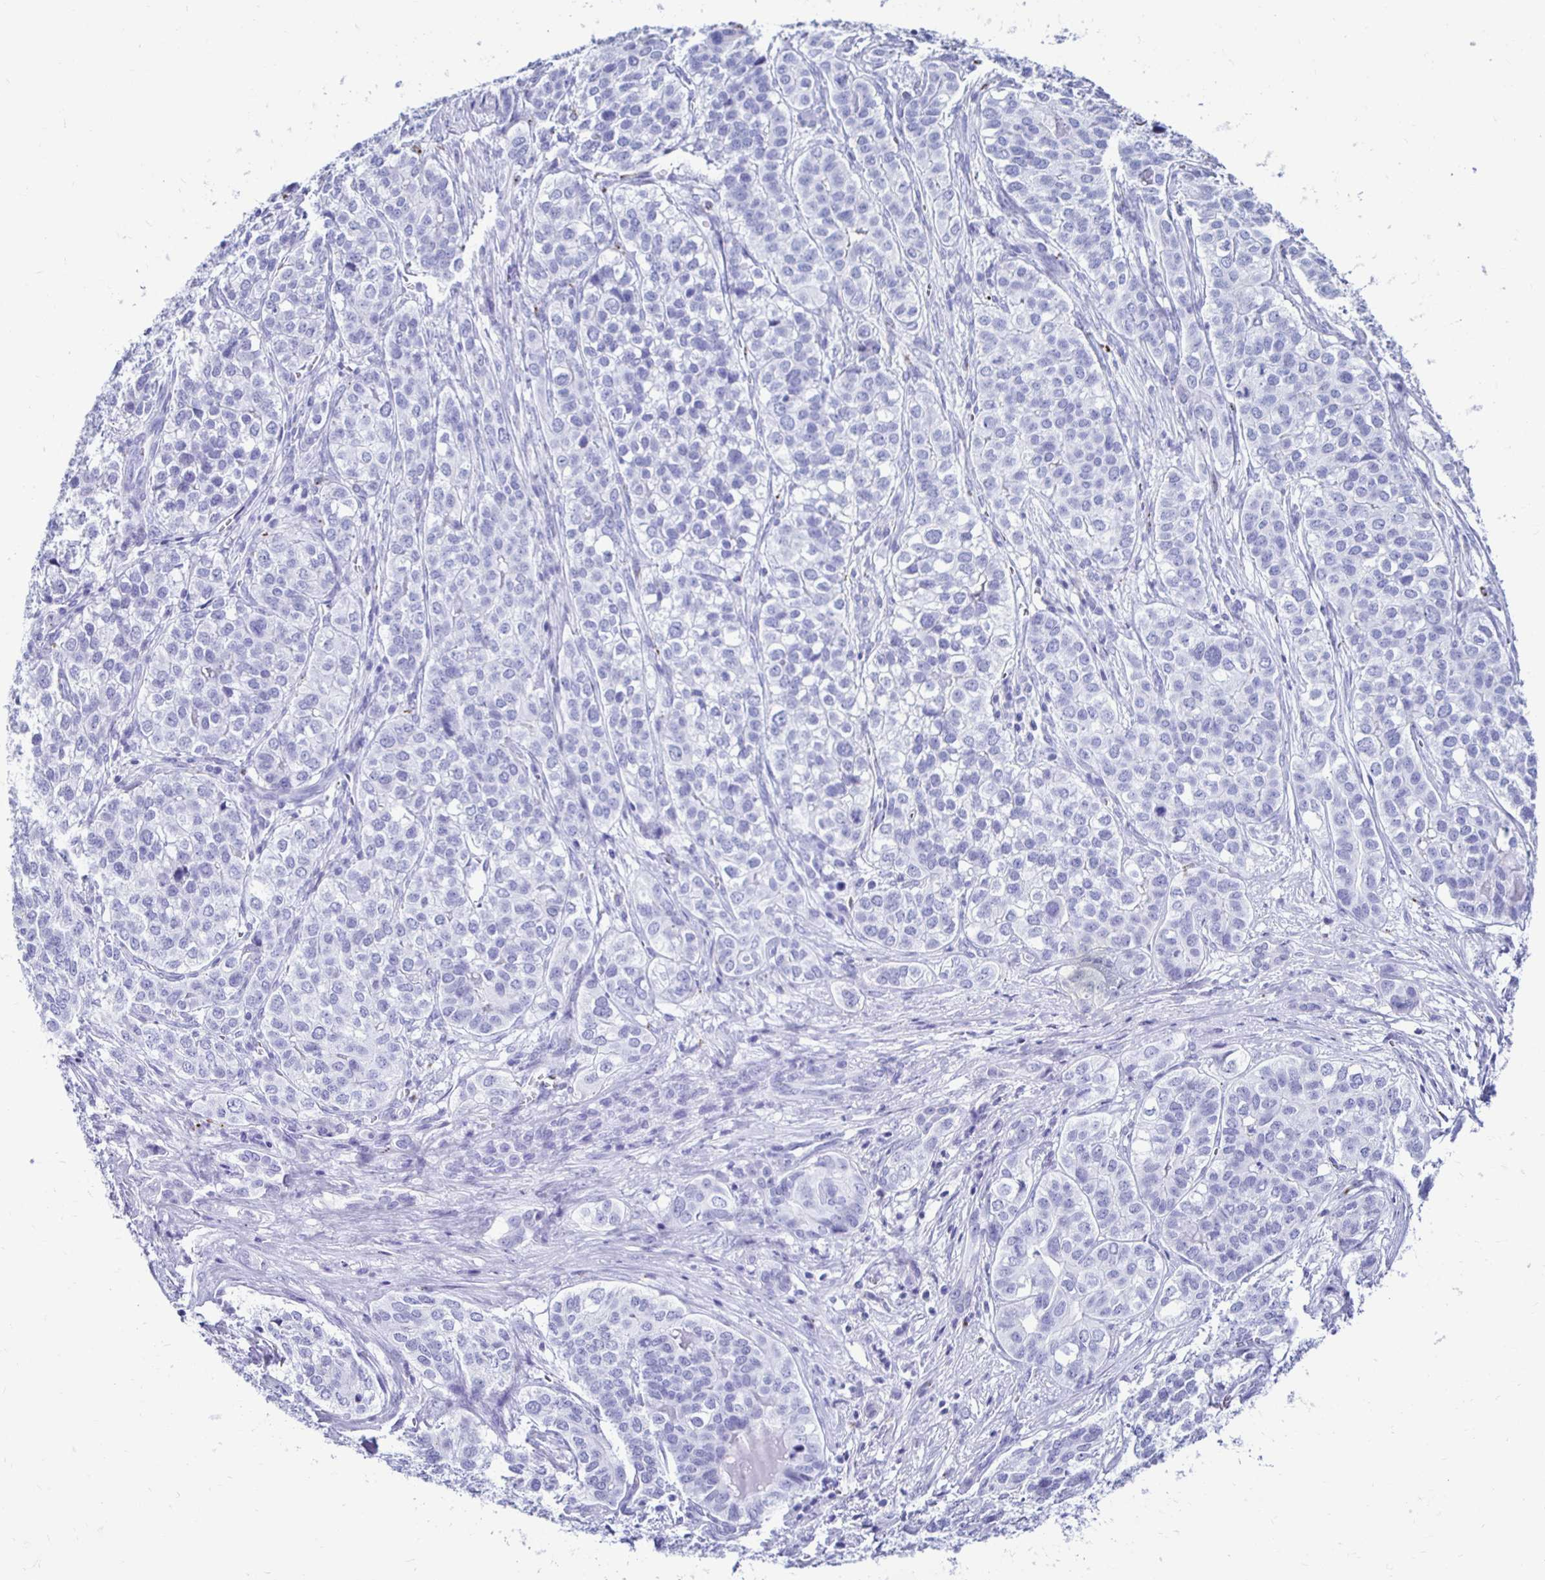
{"staining": {"intensity": "negative", "quantity": "none", "location": "none"}, "tissue": "liver cancer", "cell_type": "Tumor cells", "image_type": "cancer", "snomed": [{"axis": "morphology", "description": "Cholangiocarcinoma"}, {"axis": "topography", "description": "Liver"}], "caption": "Liver cholangiocarcinoma was stained to show a protein in brown. There is no significant staining in tumor cells.", "gene": "CST5", "patient": {"sex": "male", "age": 56}}